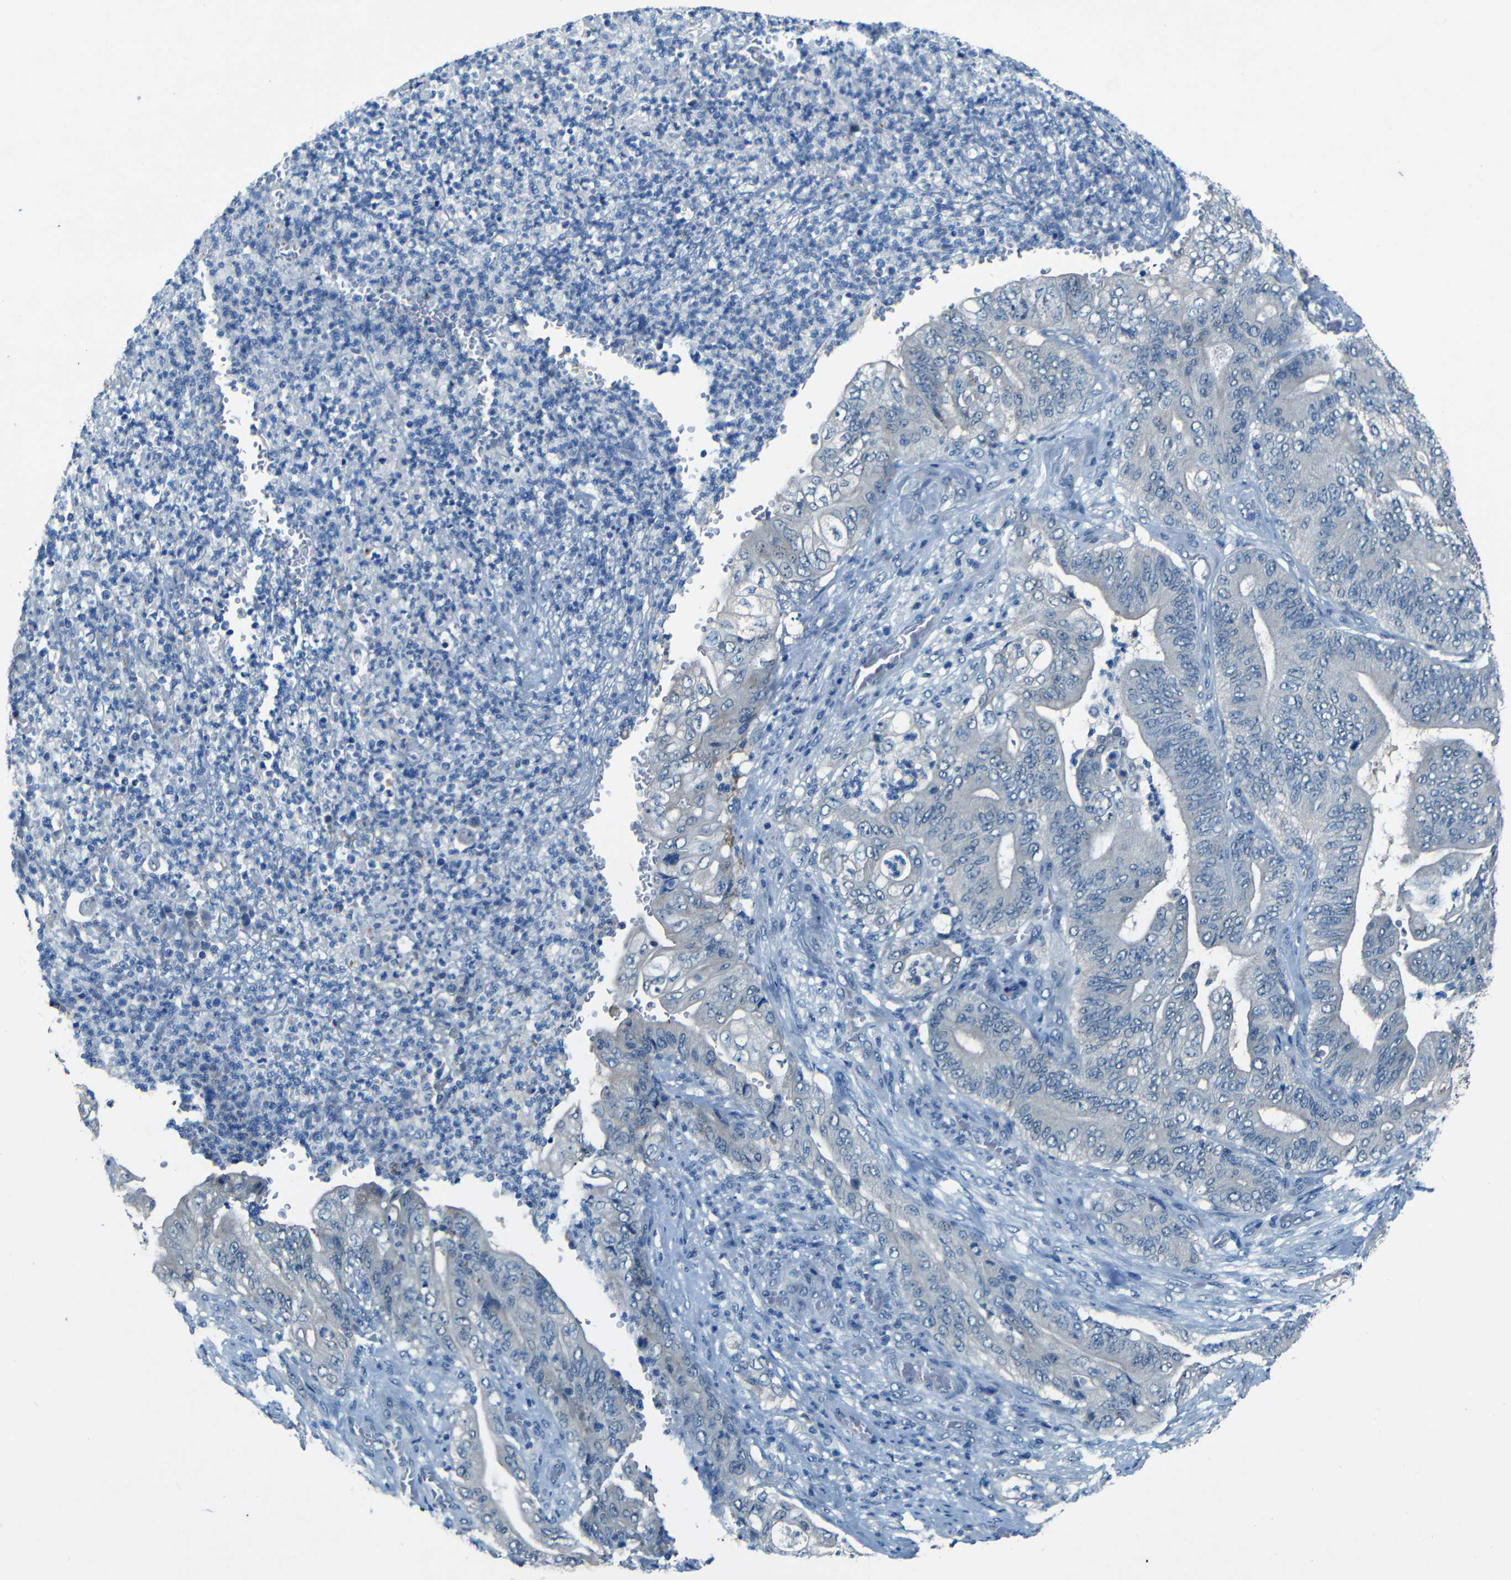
{"staining": {"intensity": "negative", "quantity": "none", "location": "none"}, "tissue": "stomach cancer", "cell_type": "Tumor cells", "image_type": "cancer", "snomed": [{"axis": "morphology", "description": "Adenocarcinoma, NOS"}, {"axis": "topography", "description": "Stomach"}], "caption": "The histopathology image demonstrates no staining of tumor cells in stomach cancer (adenocarcinoma).", "gene": "ZMAT1", "patient": {"sex": "female", "age": 73}}